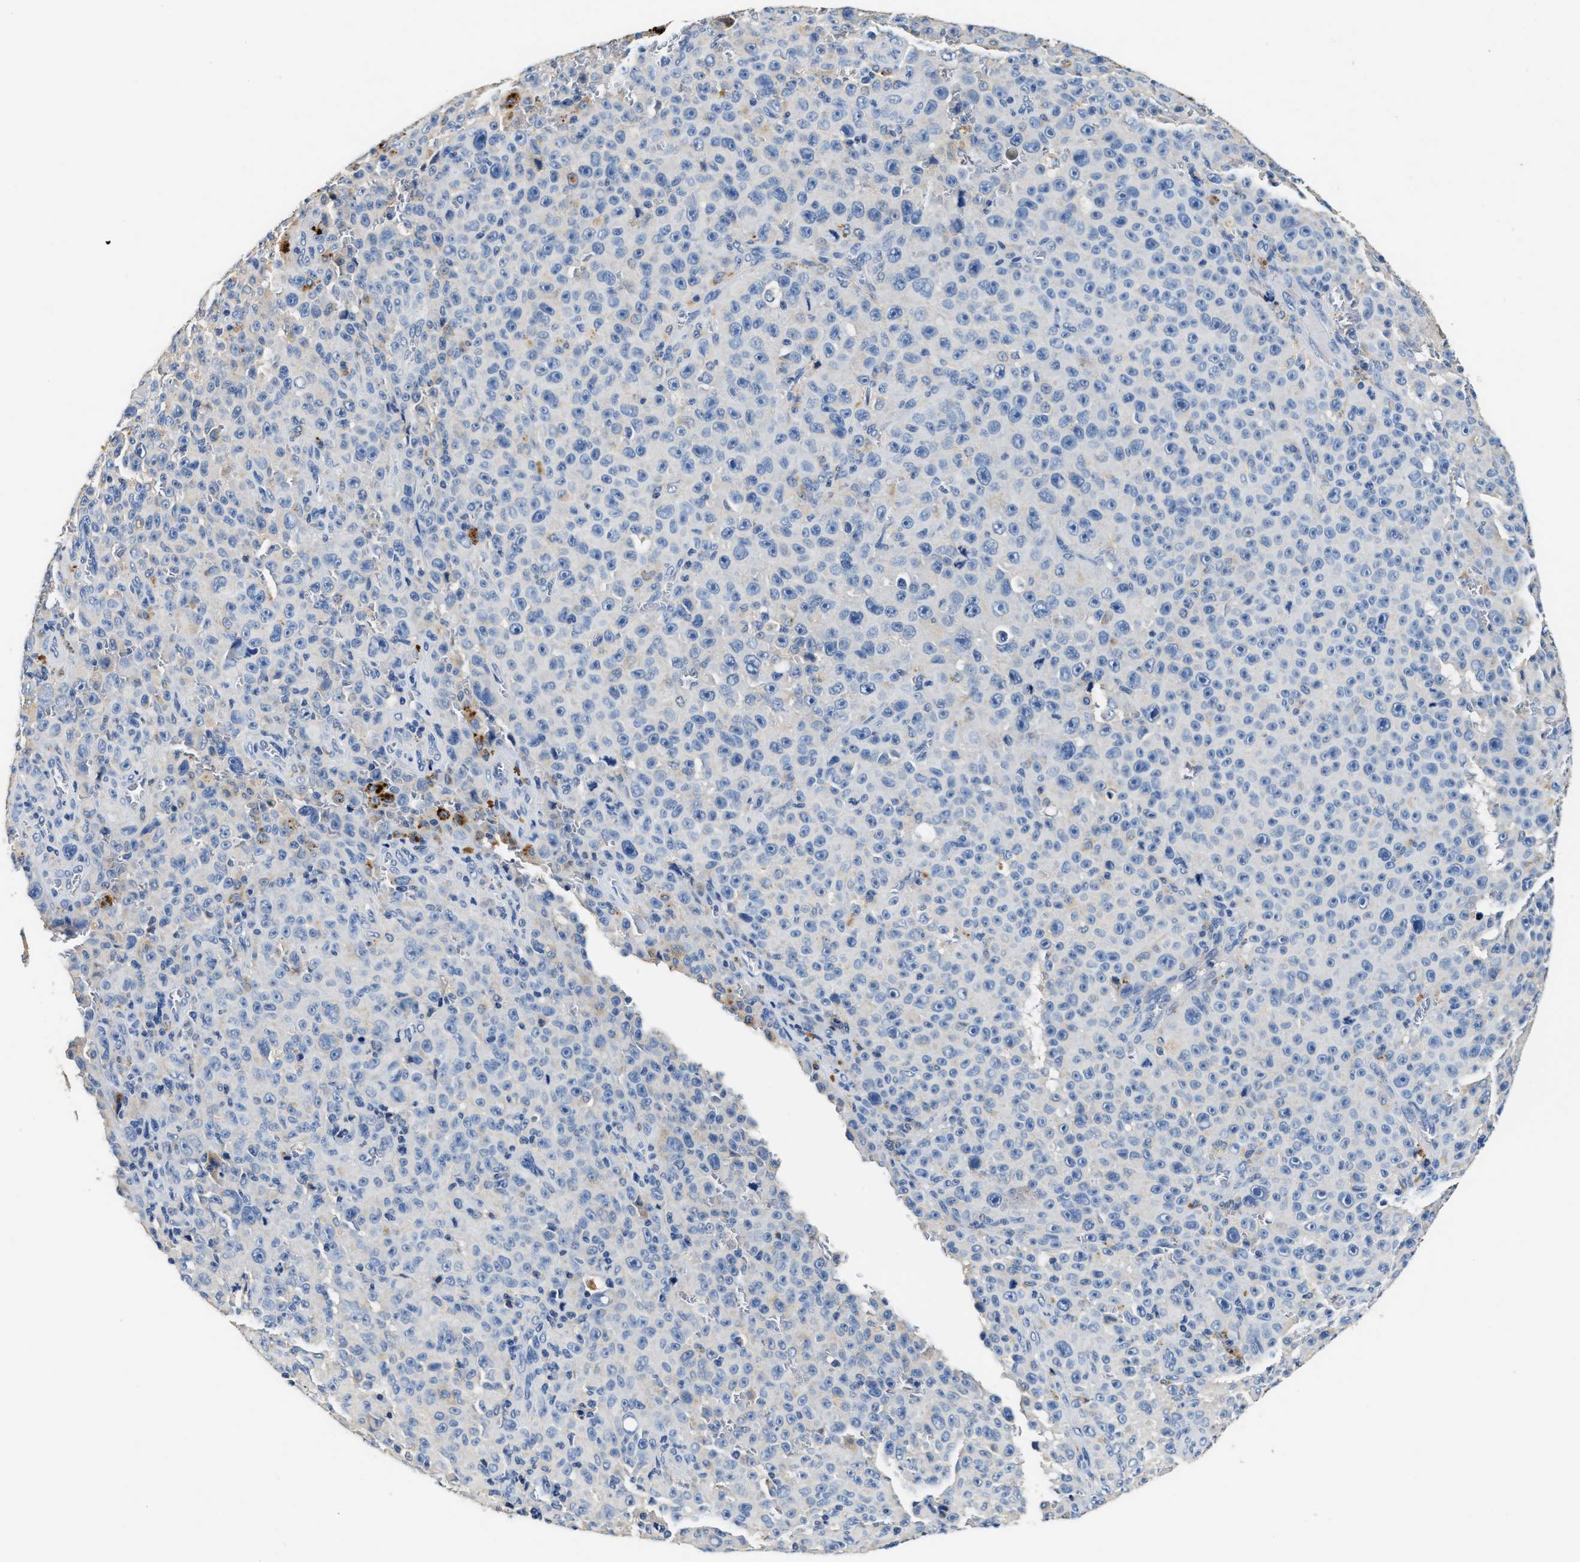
{"staining": {"intensity": "negative", "quantity": "none", "location": "none"}, "tissue": "melanoma", "cell_type": "Tumor cells", "image_type": "cancer", "snomed": [{"axis": "morphology", "description": "Malignant melanoma, NOS"}, {"axis": "topography", "description": "Skin"}], "caption": "This is an immunohistochemistry histopathology image of melanoma. There is no positivity in tumor cells.", "gene": "SLCO2B1", "patient": {"sex": "female", "age": 82}}